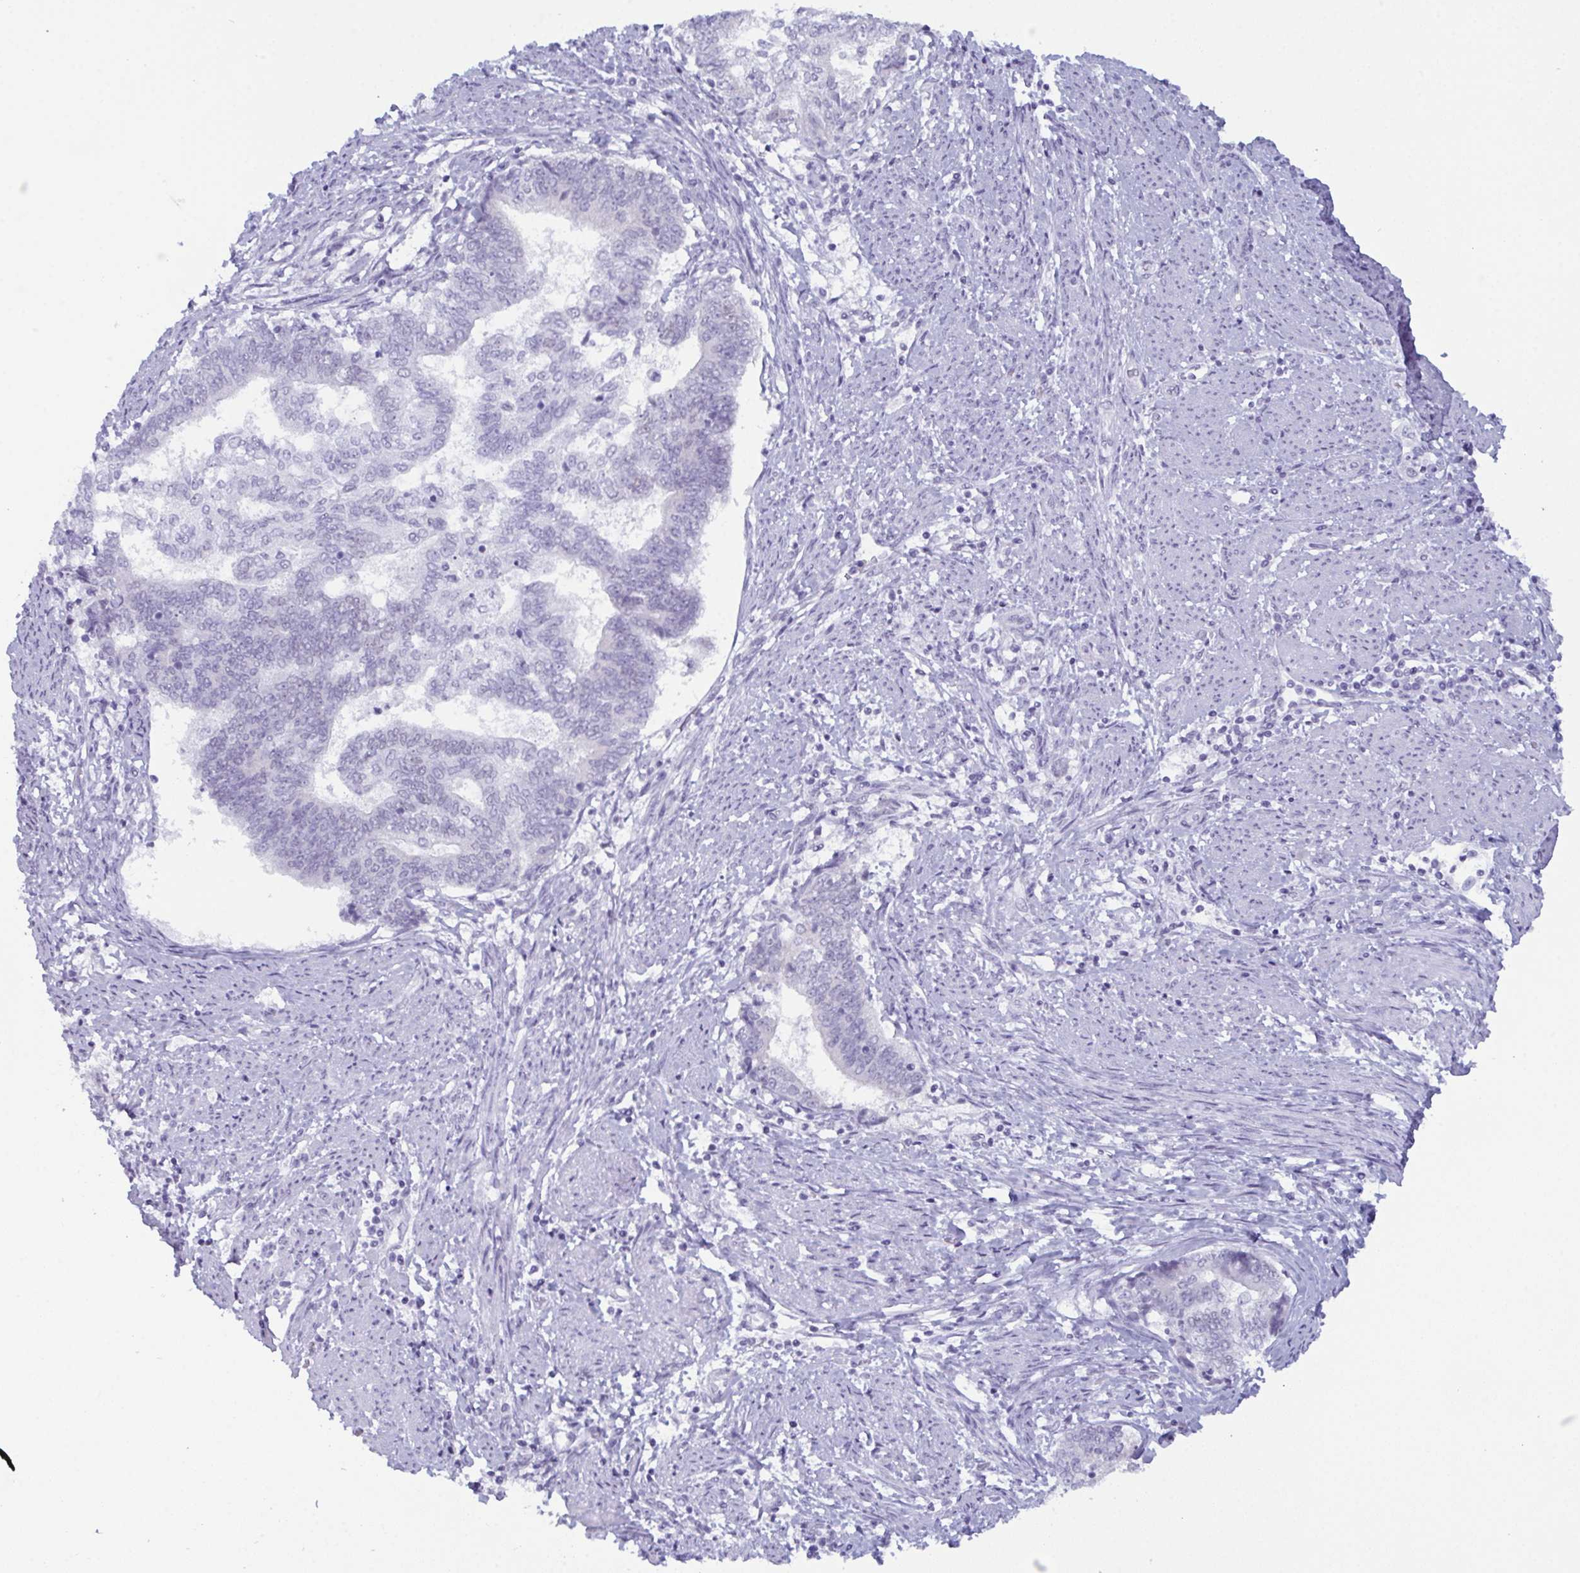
{"staining": {"intensity": "negative", "quantity": "none", "location": "none"}, "tissue": "endometrial cancer", "cell_type": "Tumor cells", "image_type": "cancer", "snomed": [{"axis": "morphology", "description": "Adenocarcinoma, NOS"}, {"axis": "topography", "description": "Endometrium"}], "caption": "This histopathology image is of endometrial cancer (adenocarcinoma) stained with IHC to label a protein in brown with the nuclei are counter-stained blue. There is no positivity in tumor cells.", "gene": "RBM7", "patient": {"sex": "female", "age": 65}}